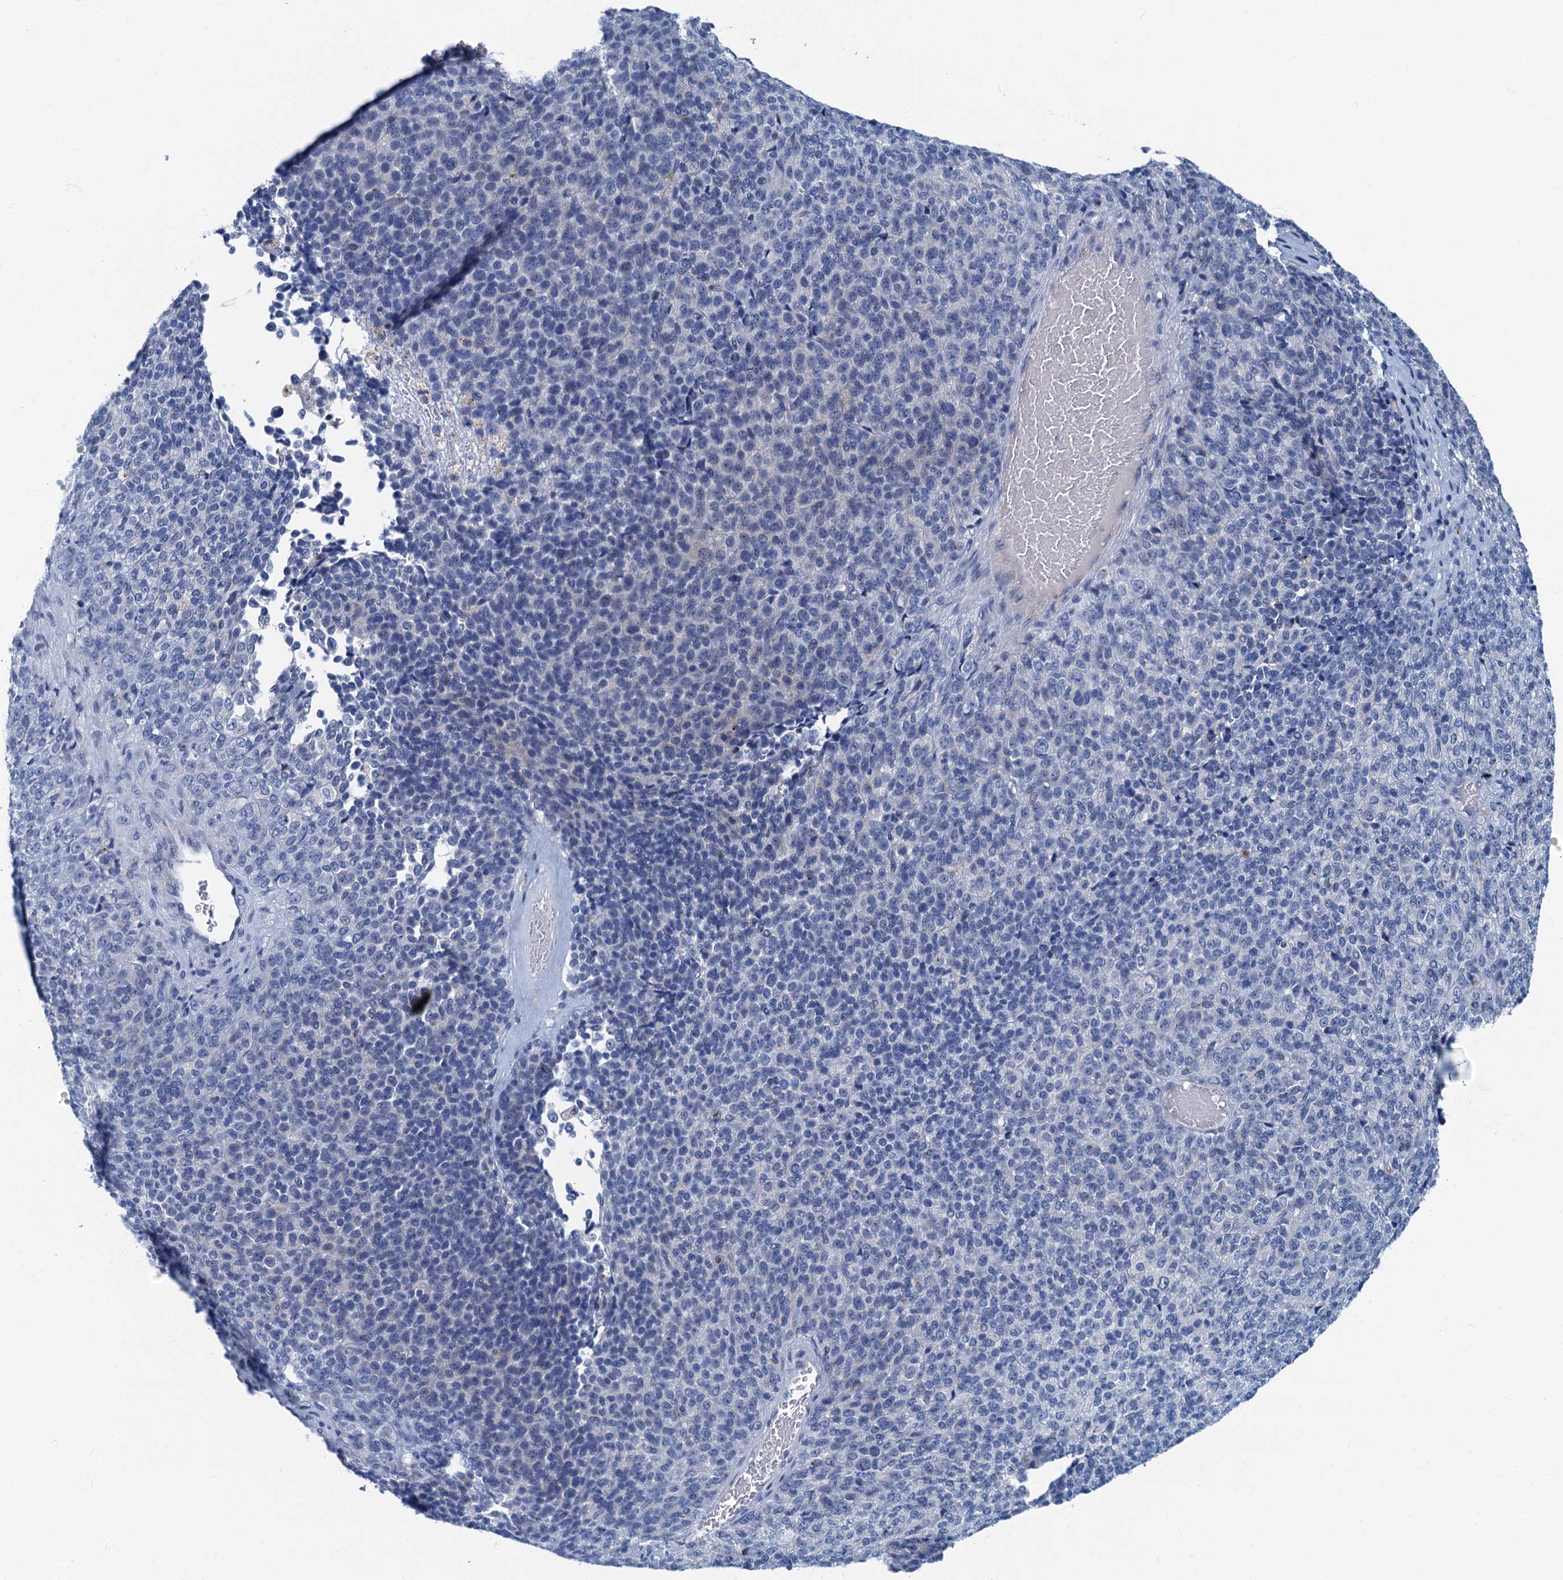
{"staining": {"intensity": "negative", "quantity": "none", "location": "none"}, "tissue": "melanoma", "cell_type": "Tumor cells", "image_type": "cancer", "snomed": [{"axis": "morphology", "description": "Malignant melanoma, Metastatic site"}, {"axis": "topography", "description": "Brain"}], "caption": "Immunohistochemistry histopathology image of neoplastic tissue: malignant melanoma (metastatic site) stained with DAB (3,3'-diaminobenzidine) displays no significant protein expression in tumor cells. (IHC, brightfield microscopy, high magnification).", "gene": "LYPD3", "patient": {"sex": "female", "age": 56}}